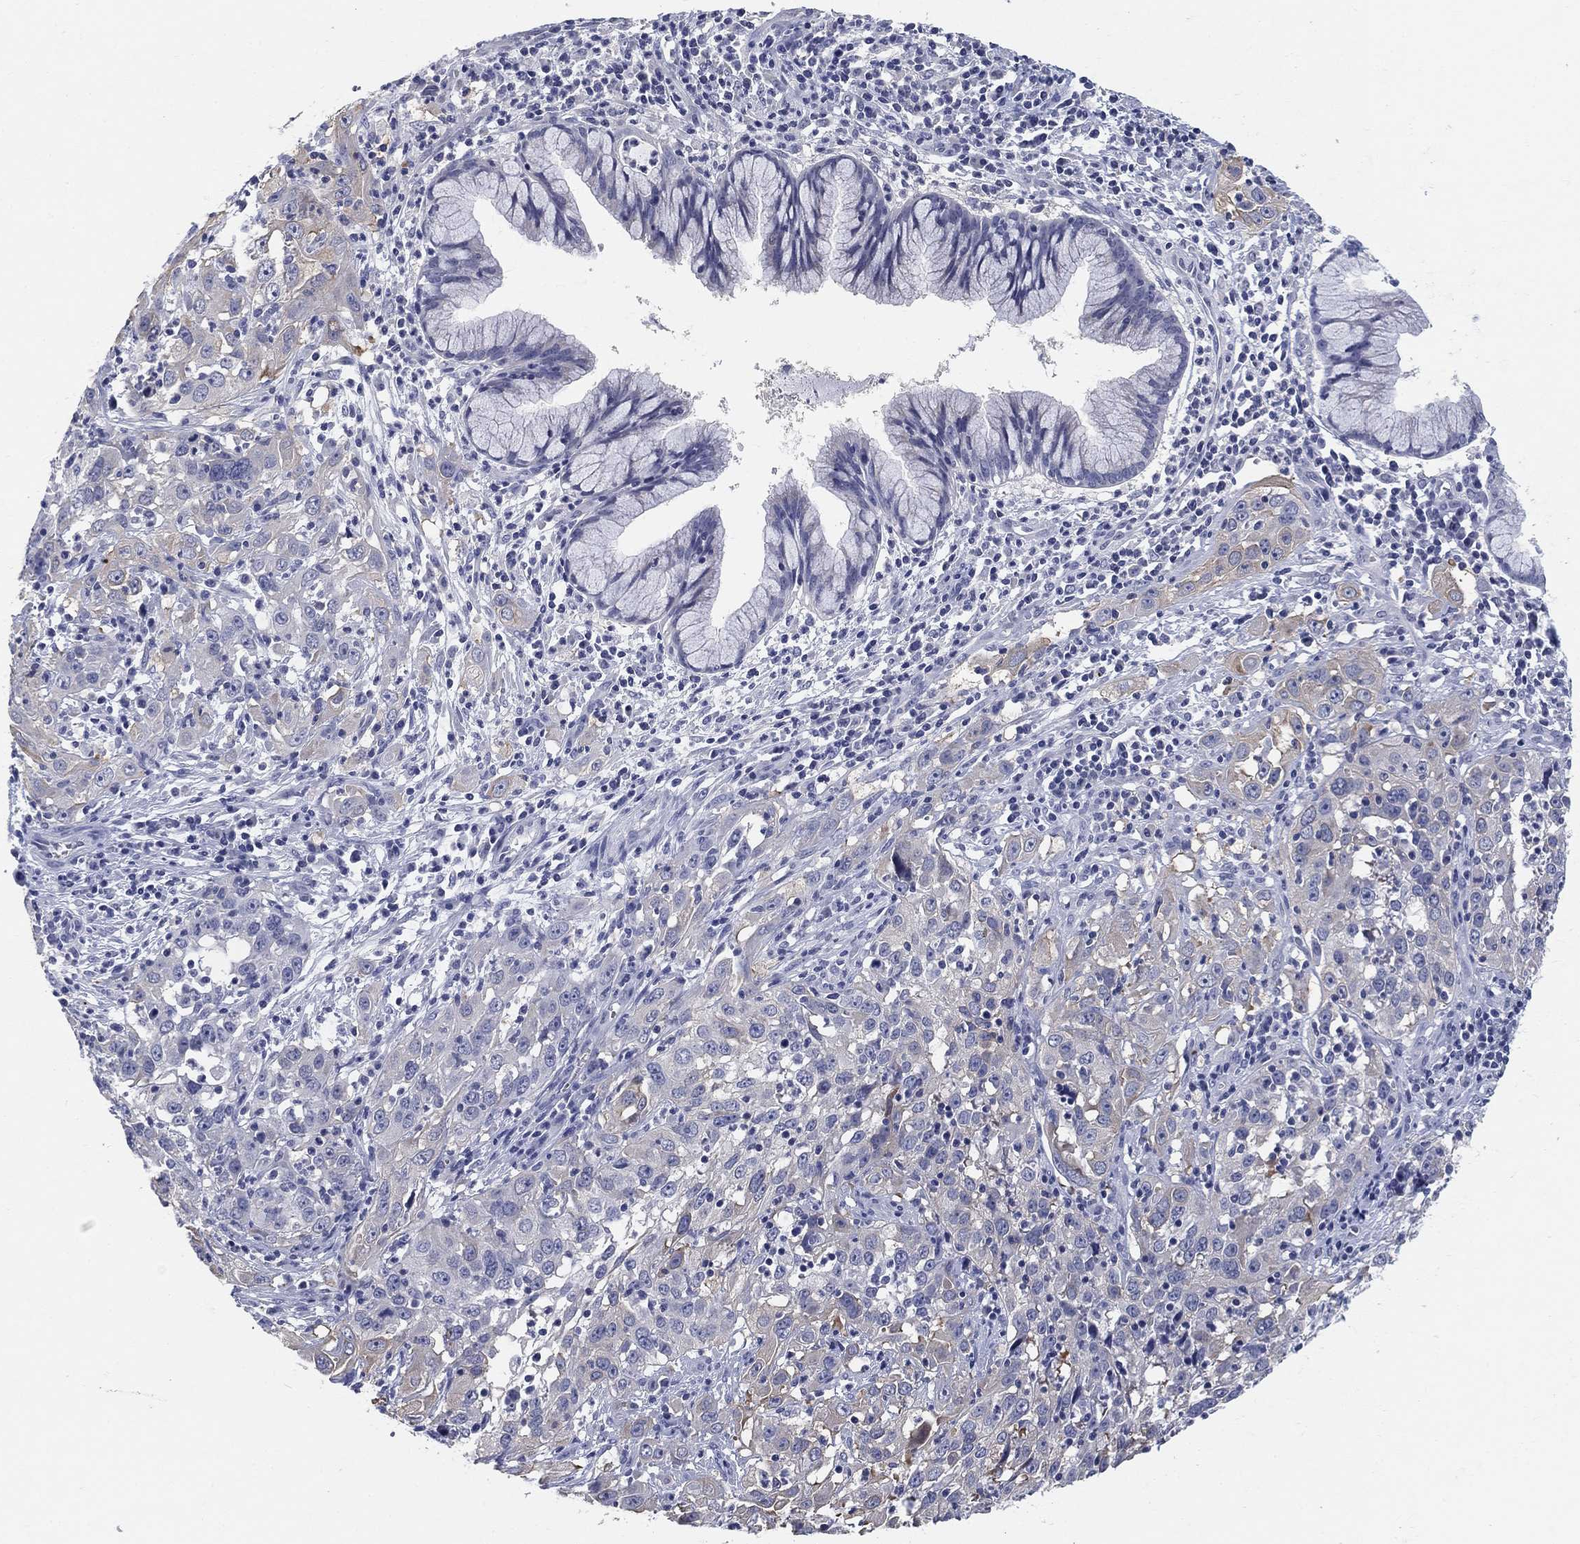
{"staining": {"intensity": "weak", "quantity": "<25%", "location": "cytoplasmic/membranous"}, "tissue": "cervical cancer", "cell_type": "Tumor cells", "image_type": "cancer", "snomed": [{"axis": "morphology", "description": "Squamous cell carcinoma, NOS"}, {"axis": "topography", "description": "Cervix"}], "caption": "A photomicrograph of cervical squamous cell carcinoma stained for a protein shows no brown staining in tumor cells.", "gene": "CLUL1", "patient": {"sex": "female", "age": 32}}